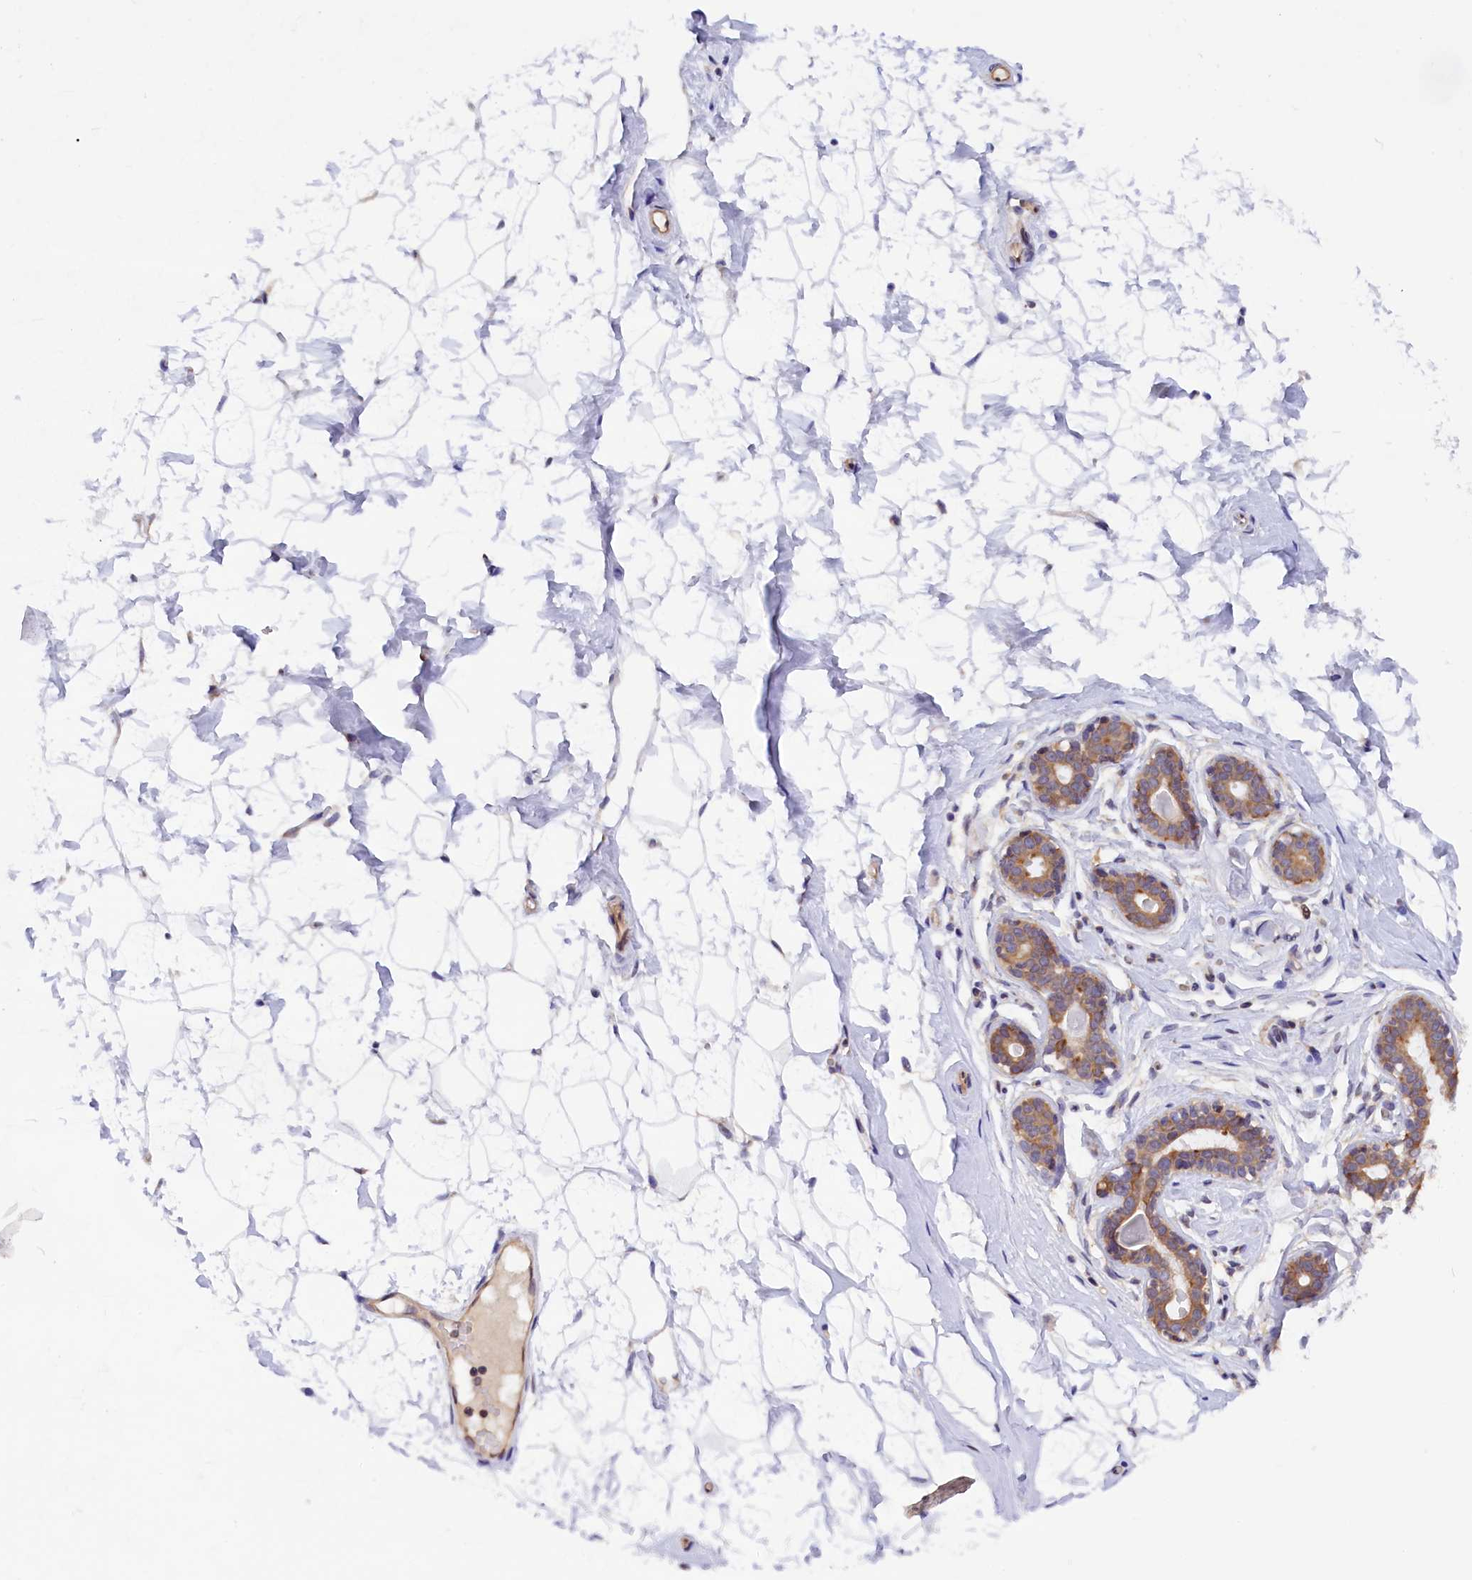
{"staining": {"intensity": "weak", "quantity": "25%-75%", "location": "cytoplasmic/membranous"}, "tissue": "breast", "cell_type": "Adipocytes", "image_type": "normal", "snomed": [{"axis": "morphology", "description": "Normal tissue, NOS"}, {"axis": "morphology", "description": "Adenoma, NOS"}, {"axis": "topography", "description": "Breast"}], "caption": "A brown stain highlights weak cytoplasmic/membranous positivity of a protein in adipocytes of benign breast.", "gene": "TBCB", "patient": {"sex": "female", "age": 23}}